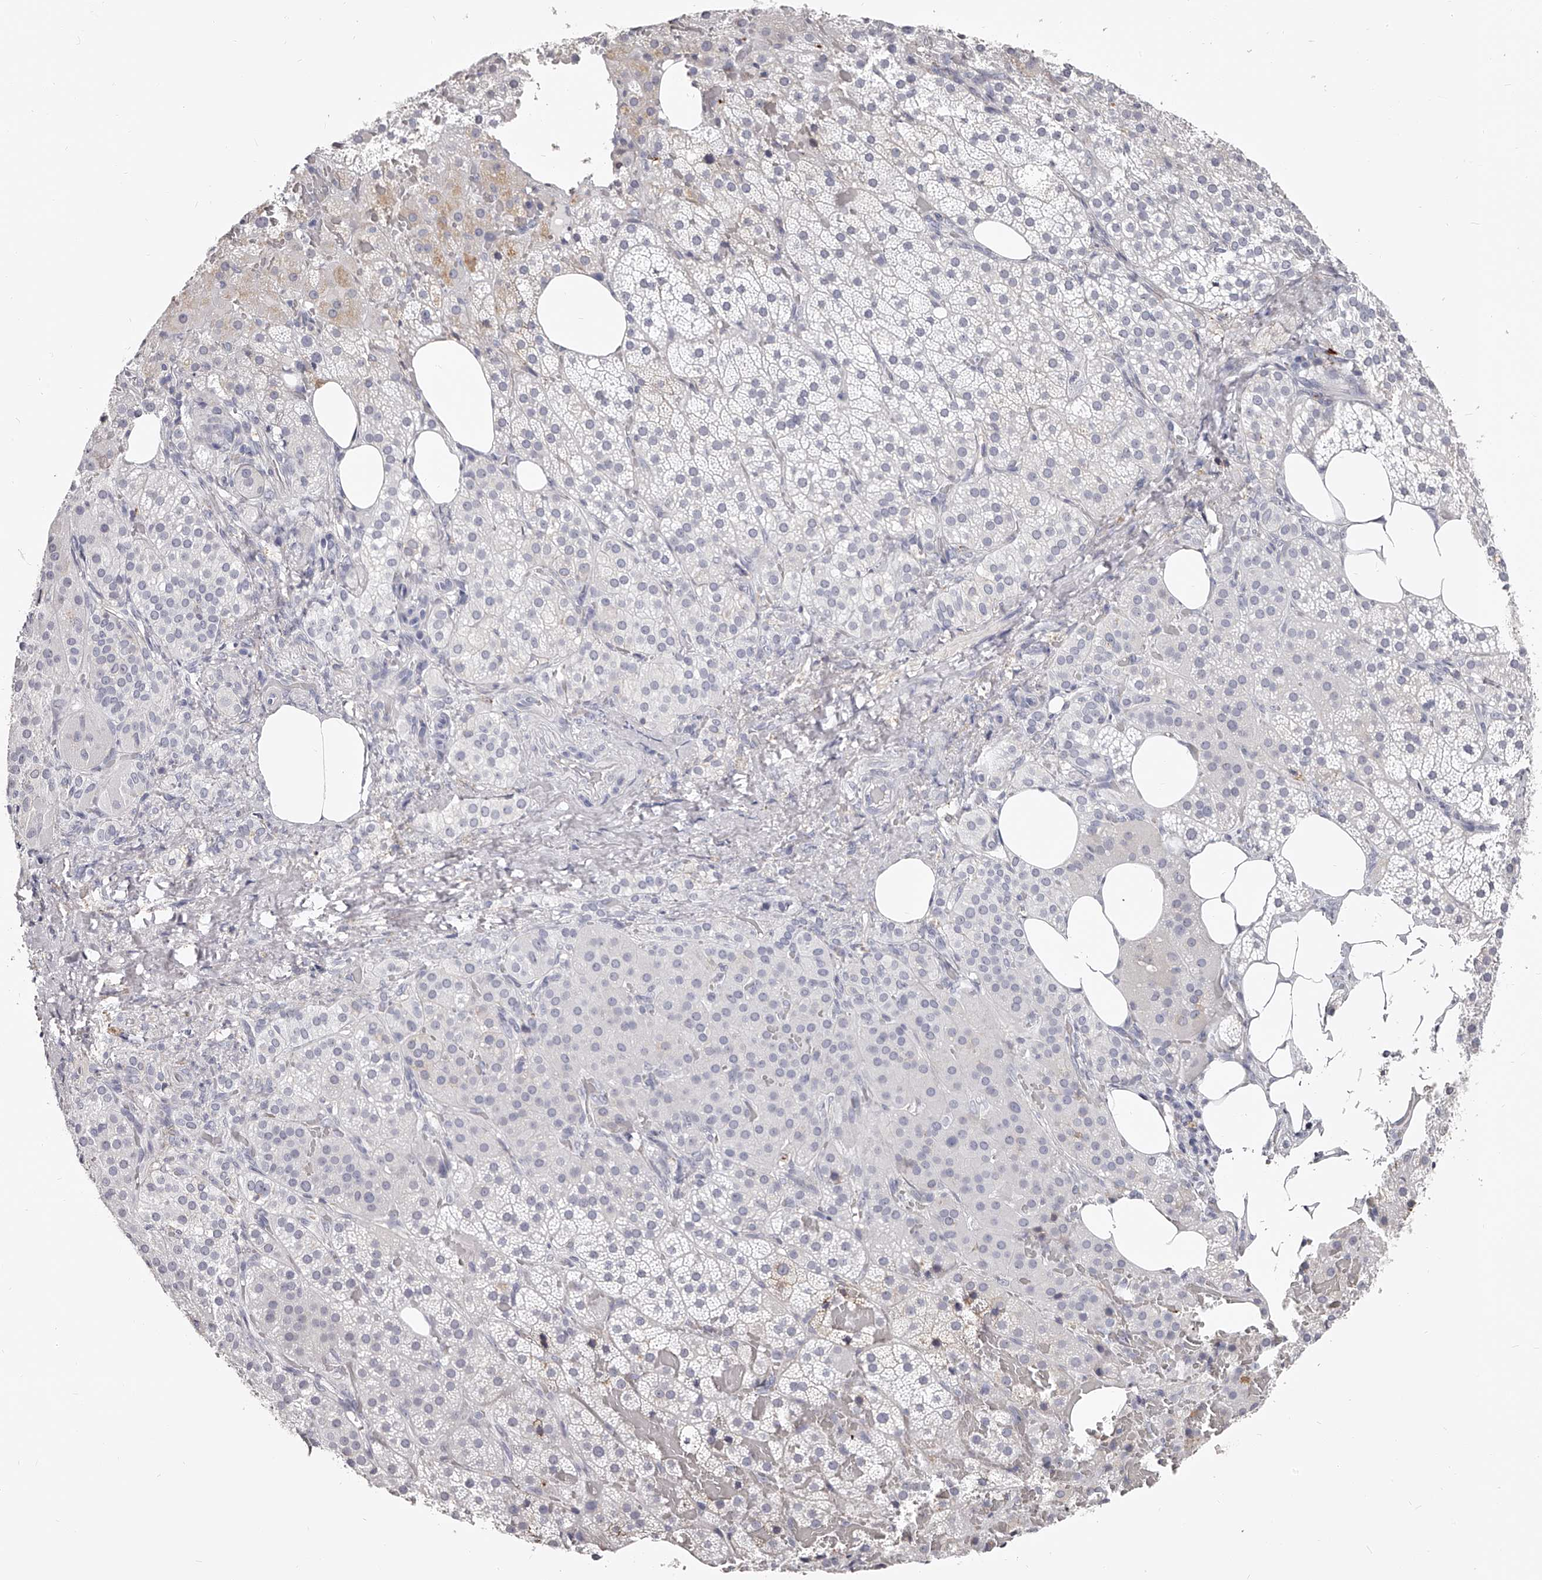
{"staining": {"intensity": "negative", "quantity": "none", "location": "none"}, "tissue": "adrenal gland", "cell_type": "Glandular cells", "image_type": "normal", "snomed": [{"axis": "morphology", "description": "Normal tissue, NOS"}, {"axis": "topography", "description": "Adrenal gland"}], "caption": "Micrograph shows no significant protein staining in glandular cells of normal adrenal gland.", "gene": "PACSIN1", "patient": {"sex": "female", "age": 59}}